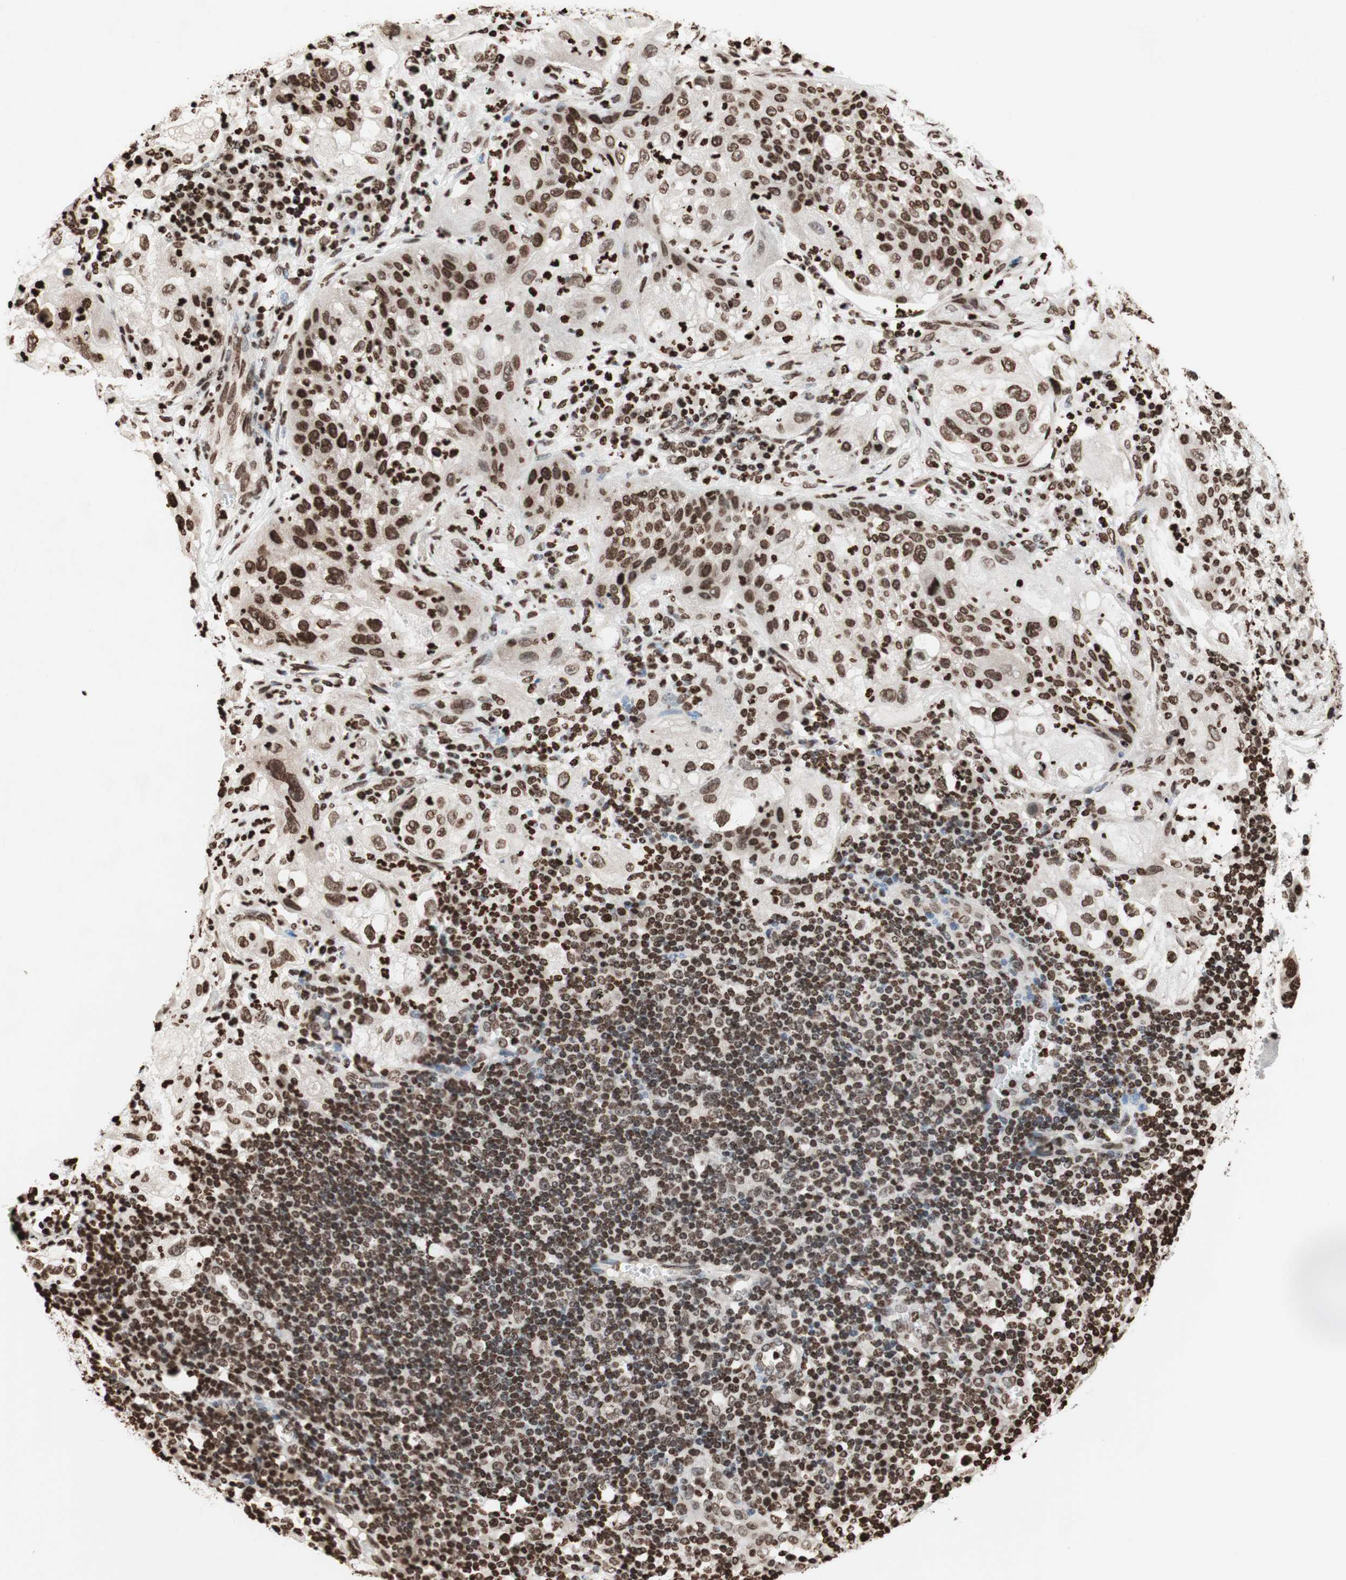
{"staining": {"intensity": "moderate", "quantity": ">75%", "location": "nuclear"}, "tissue": "lung cancer", "cell_type": "Tumor cells", "image_type": "cancer", "snomed": [{"axis": "morphology", "description": "Inflammation, NOS"}, {"axis": "morphology", "description": "Squamous cell carcinoma, NOS"}, {"axis": "topography", "description": "Lymph node"}, {"axis": "topography", "description": "Soft tissue"}, {"axis": "topography", "description": "Lung"}], "caption": "DAB immunohistochemical staining of human squamous cell carcinoma (lung) displays moderate nuclear protein positivity in approximately >75% of tumor cells. Nuclei are stained in blue.", "gene": "NCOA3", "patient": {"sex": "male", "age": 66}}